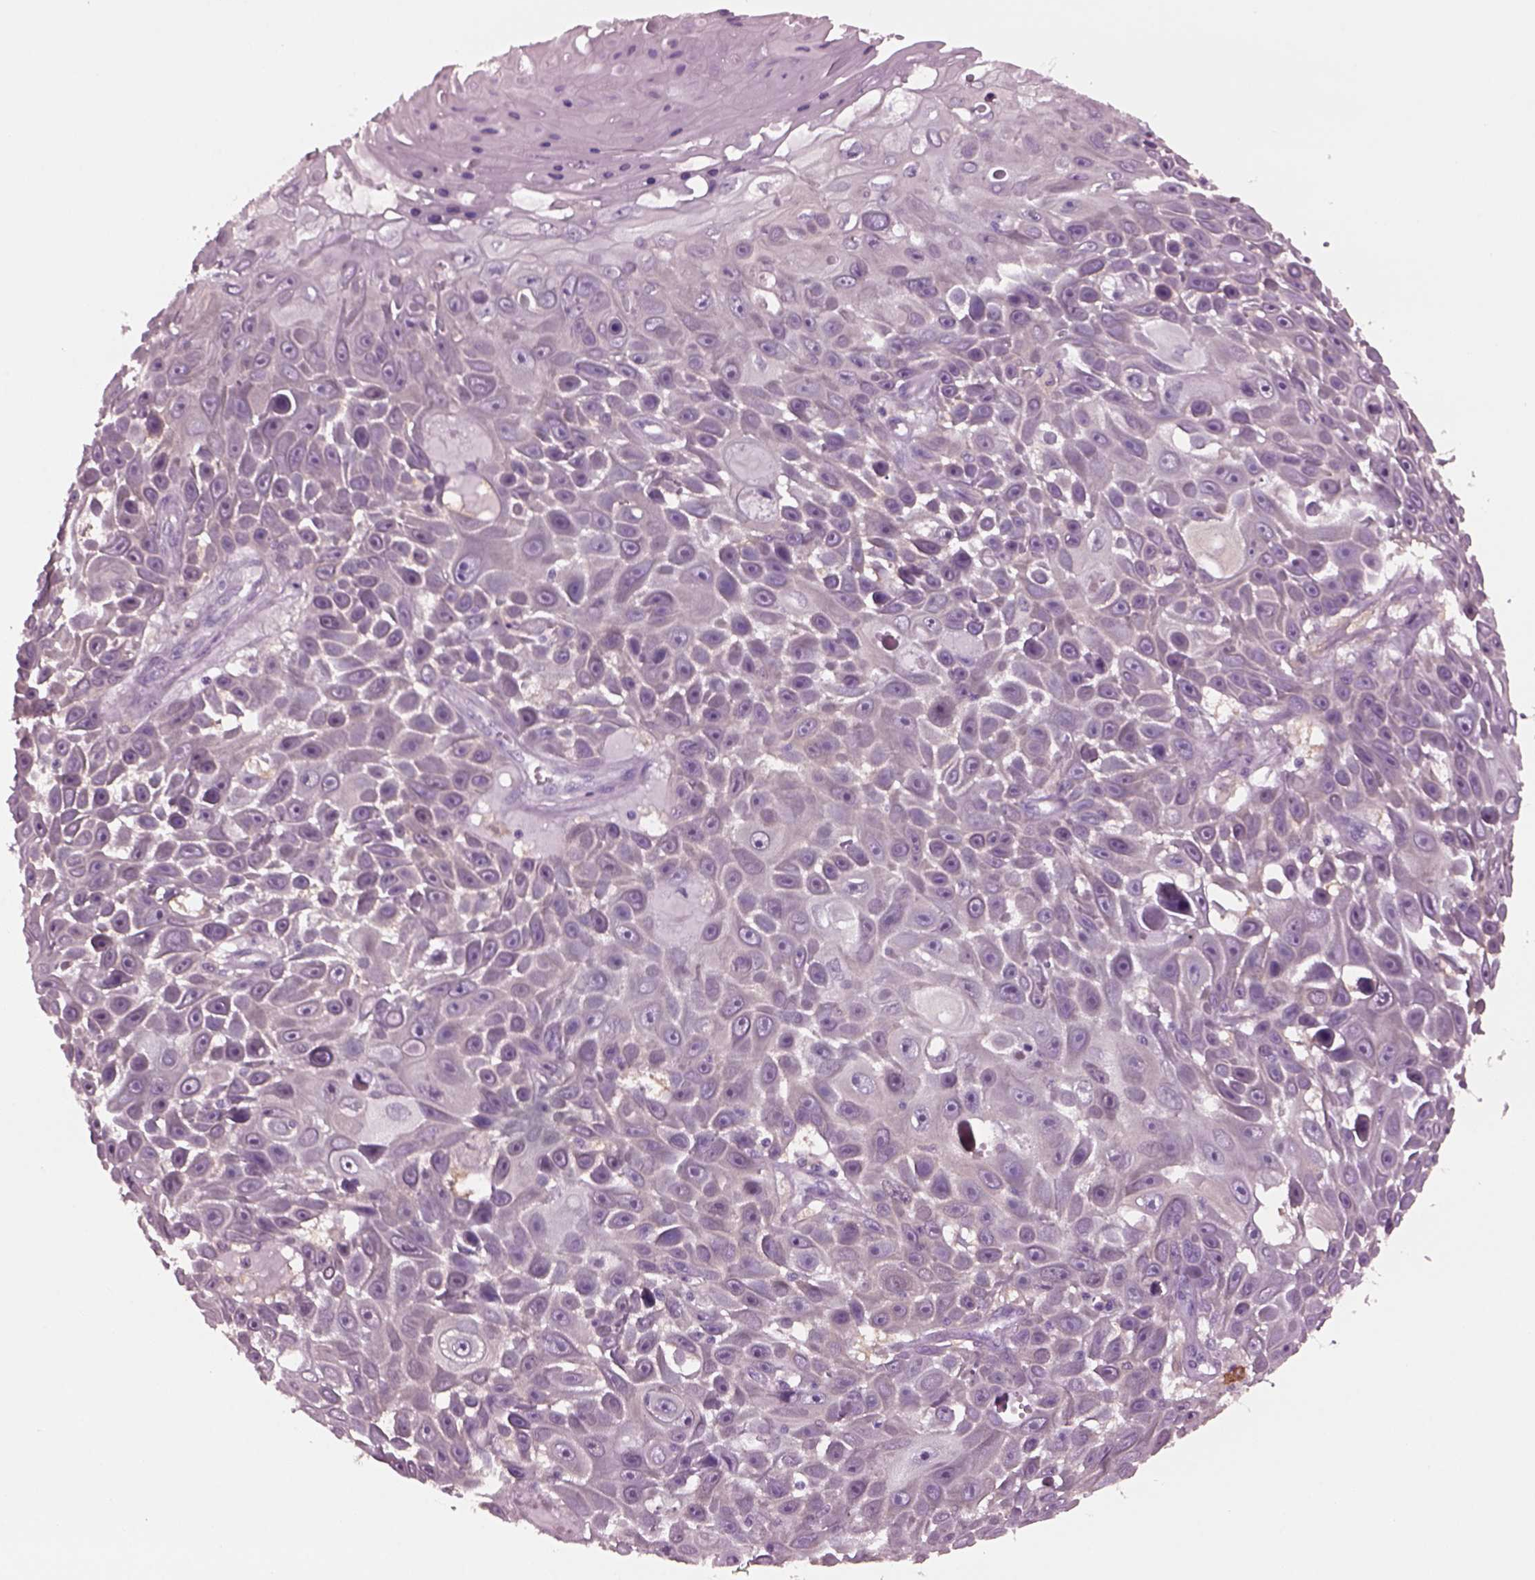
{"staining": {"intensity": "negative", "quantity": "none", "location": "none"}, "tissue": "skin cancer", "cell_type": "Tumor cells", "image_type": "cancer", "snomed": [{"axis": "morphology", "description": "Squamous cell carcinoma, NOS"}, {"axis": "topography", "description": "Skin"}], "caption": "Human skin cancer stained for a protein using immunohistochemistry demonstrates no positivity in tumor cells.", "gene": "SHTN1", "patient": {"sex": "male", "age": 82}}